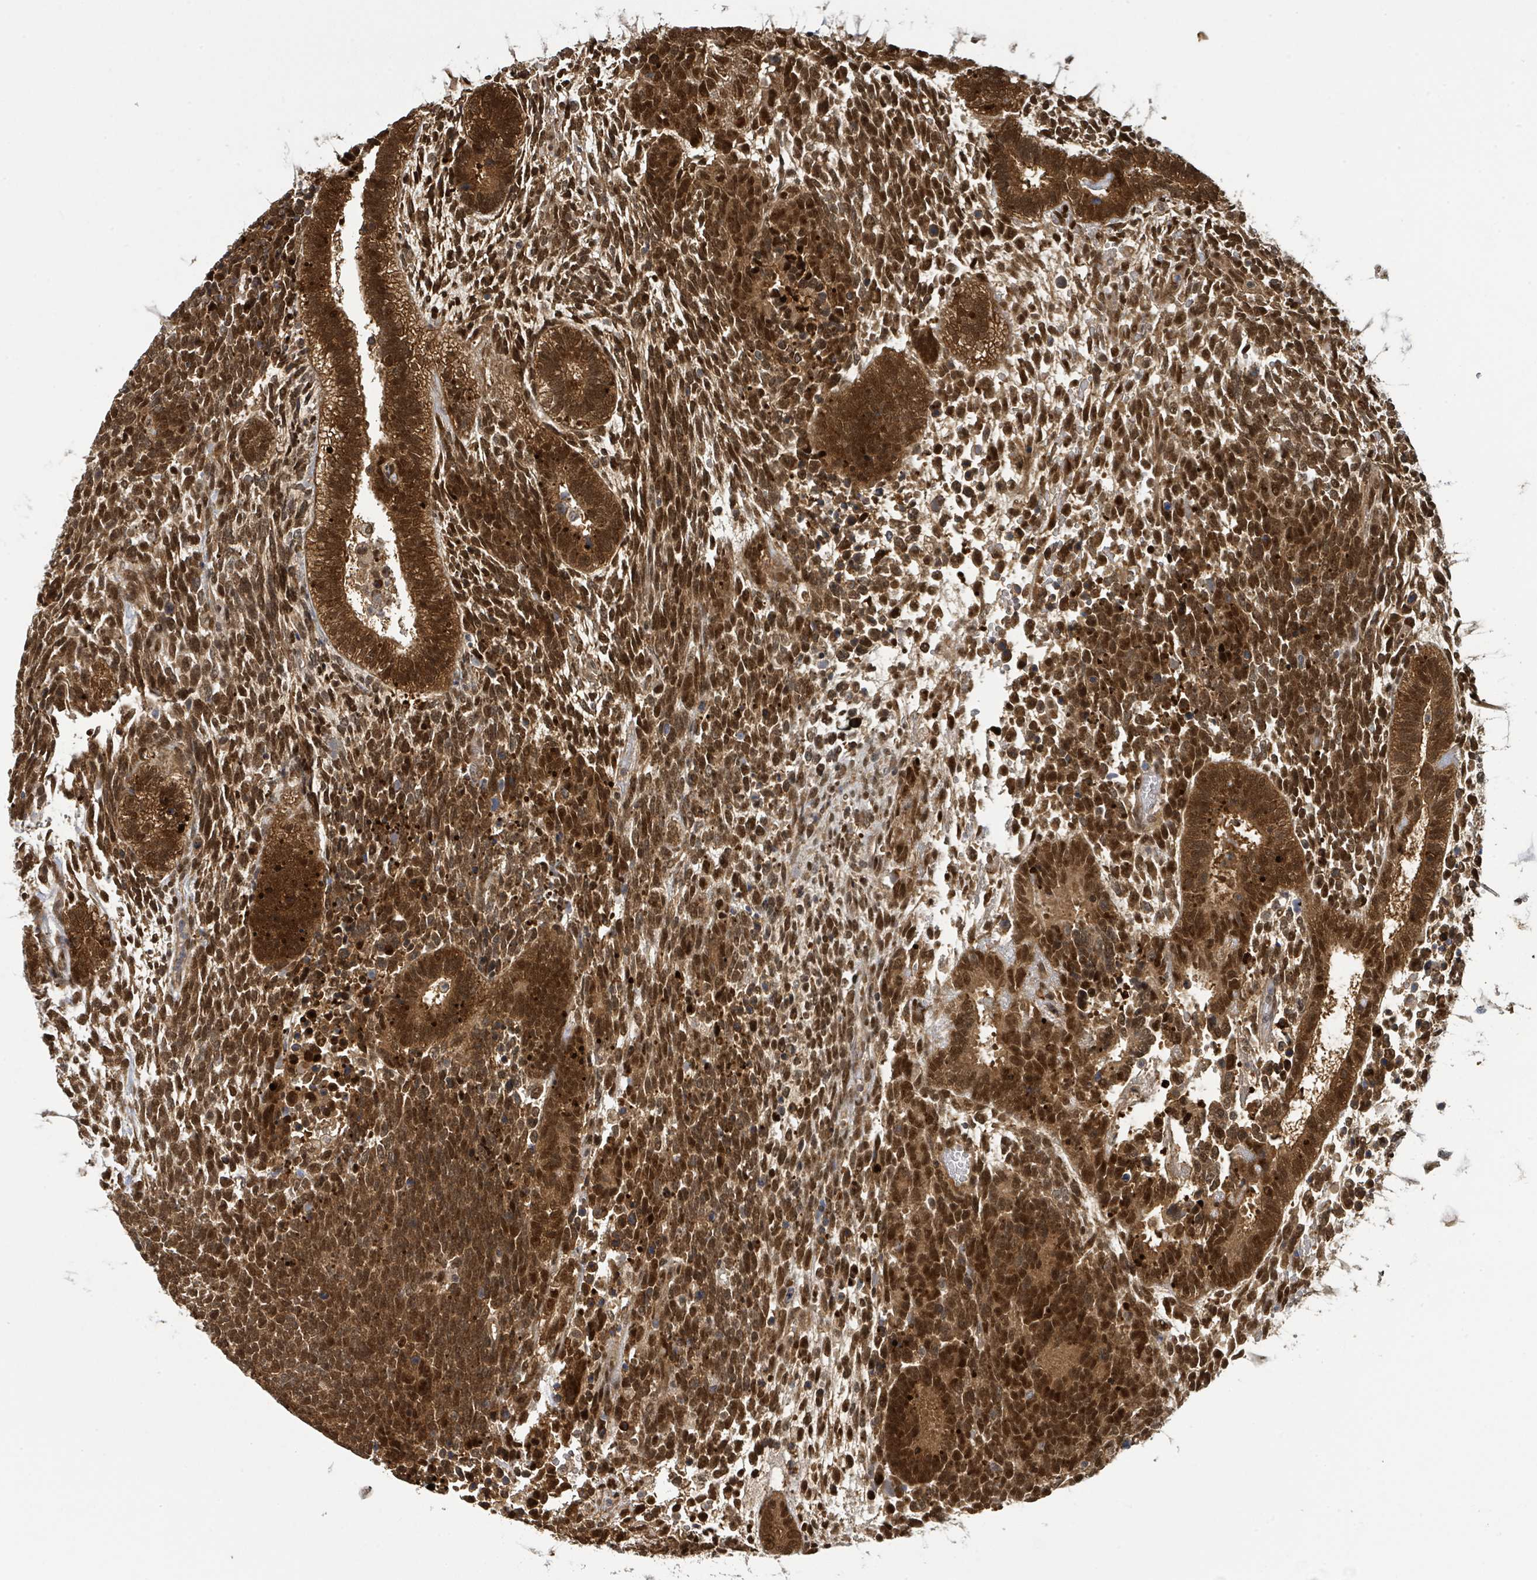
{"staining": {"intensity": "strong", "quantity": ">75%", "location": "cytoplasmic/membranous,nuclear"}, "tissue": "testis cancer", "cell_type": "Tumor cells", "image_type": "cancer", "snomed": [{"axis": "morphology", "description": "Carcinoma, Embryonal, NOS"}, {"axis": "topography", "description": "Testis"}], "caption": "Testis cancer (embryonal carcinoma) stained with a protein marker reveals strong staining in tumor cells.", "gene": "PSMB7", "patient": {"sex": "male", "age": 23}}